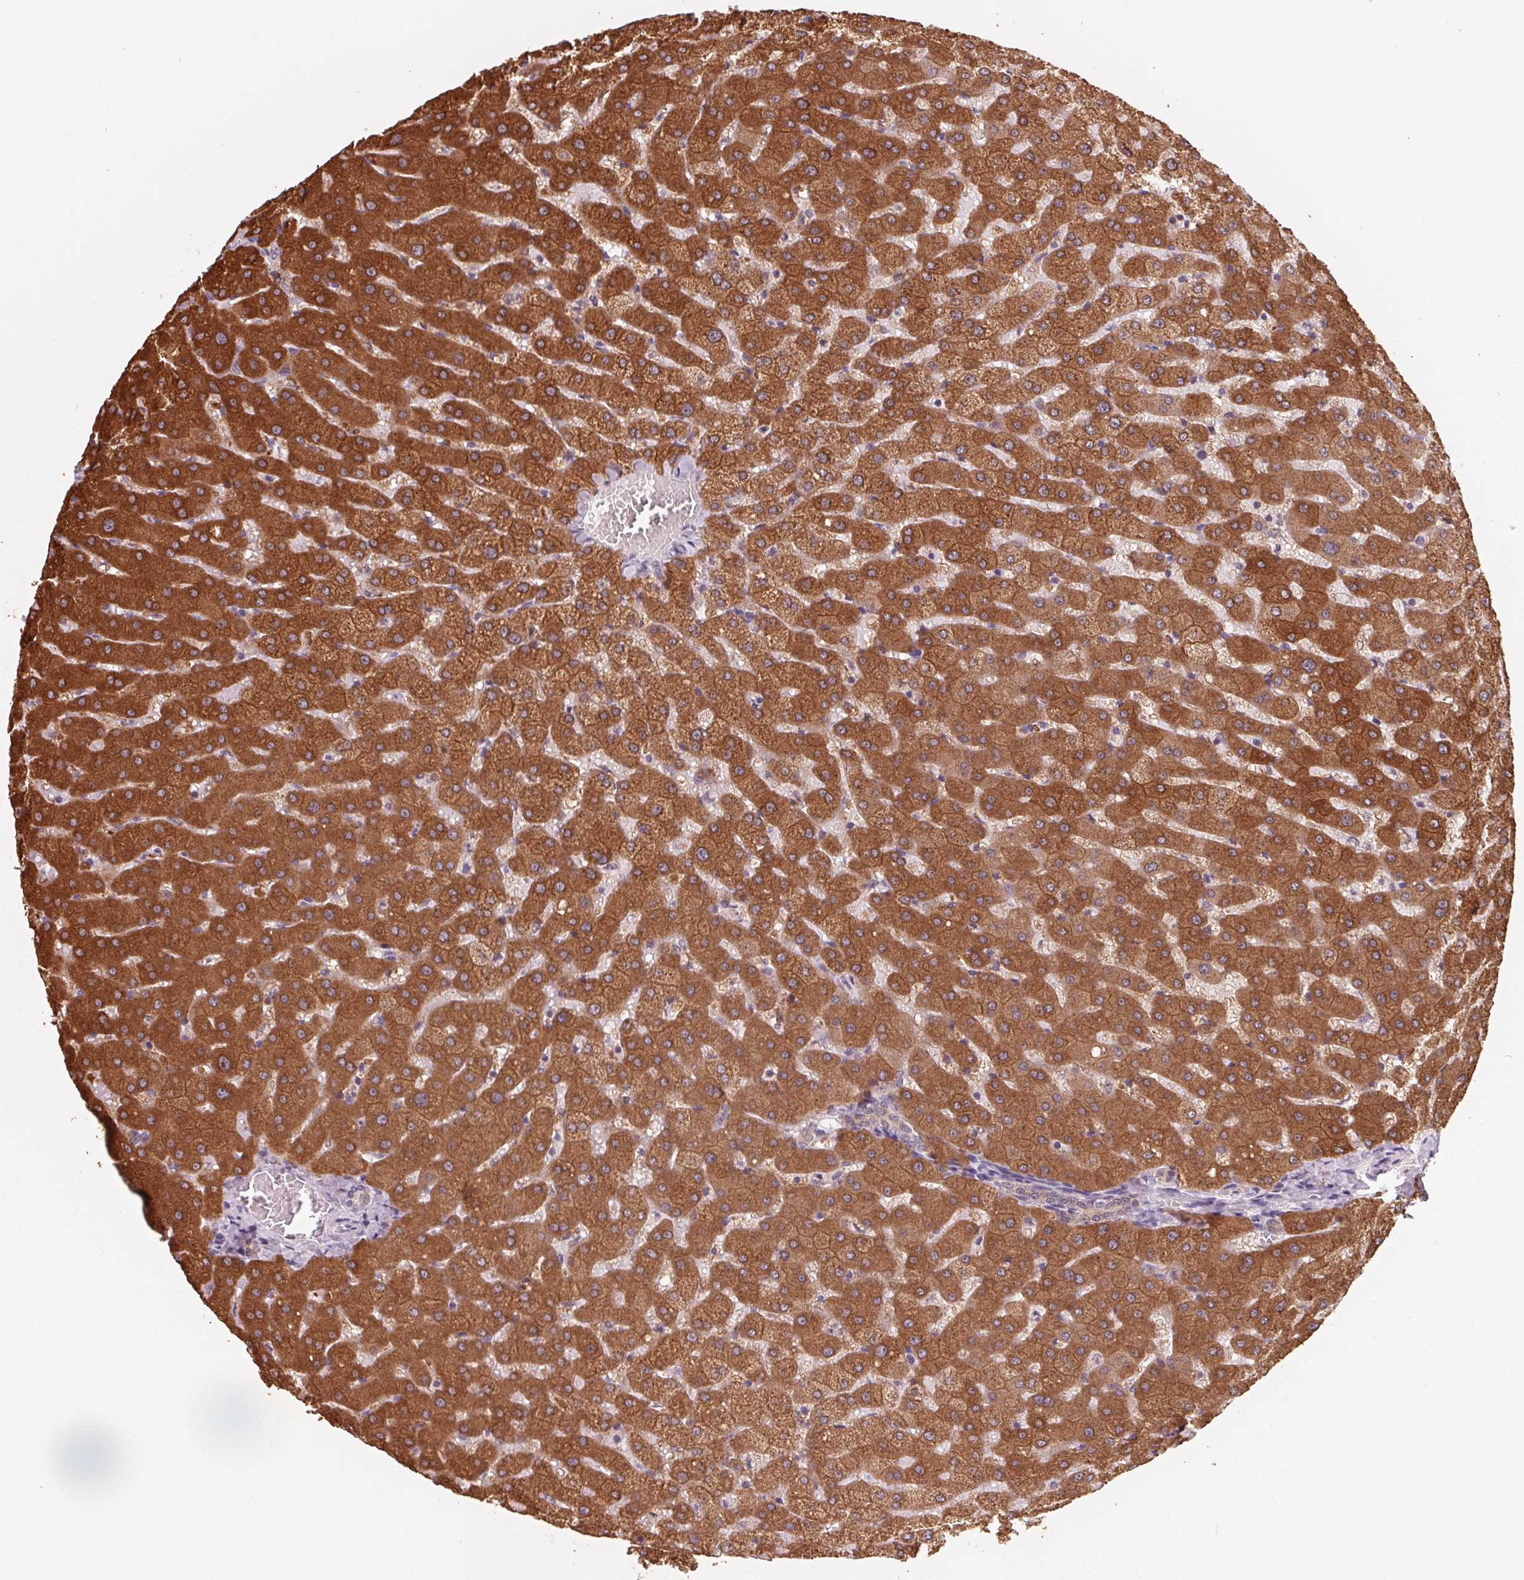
{"staining": {"intensity": "weak", "quantity": "<25%", "location": "cytoplasmic/membranous"}, "tissue": "liver", "cell_type": "Cholangiocytes", "image_type": "normal", "snomed": [{"axis": "morphology", "description": "Normal tissue, NOS"}, {"axis": "topography", "description": "Liver"}], "caption": "DAB (3,3'-diaminobenzidine) immunohistochemical staining of unremarkable liver demonstrates no significant expression in cholangiocytes.", "gene": "FTCD", "patient": {"sex": "female", "age": 50}}